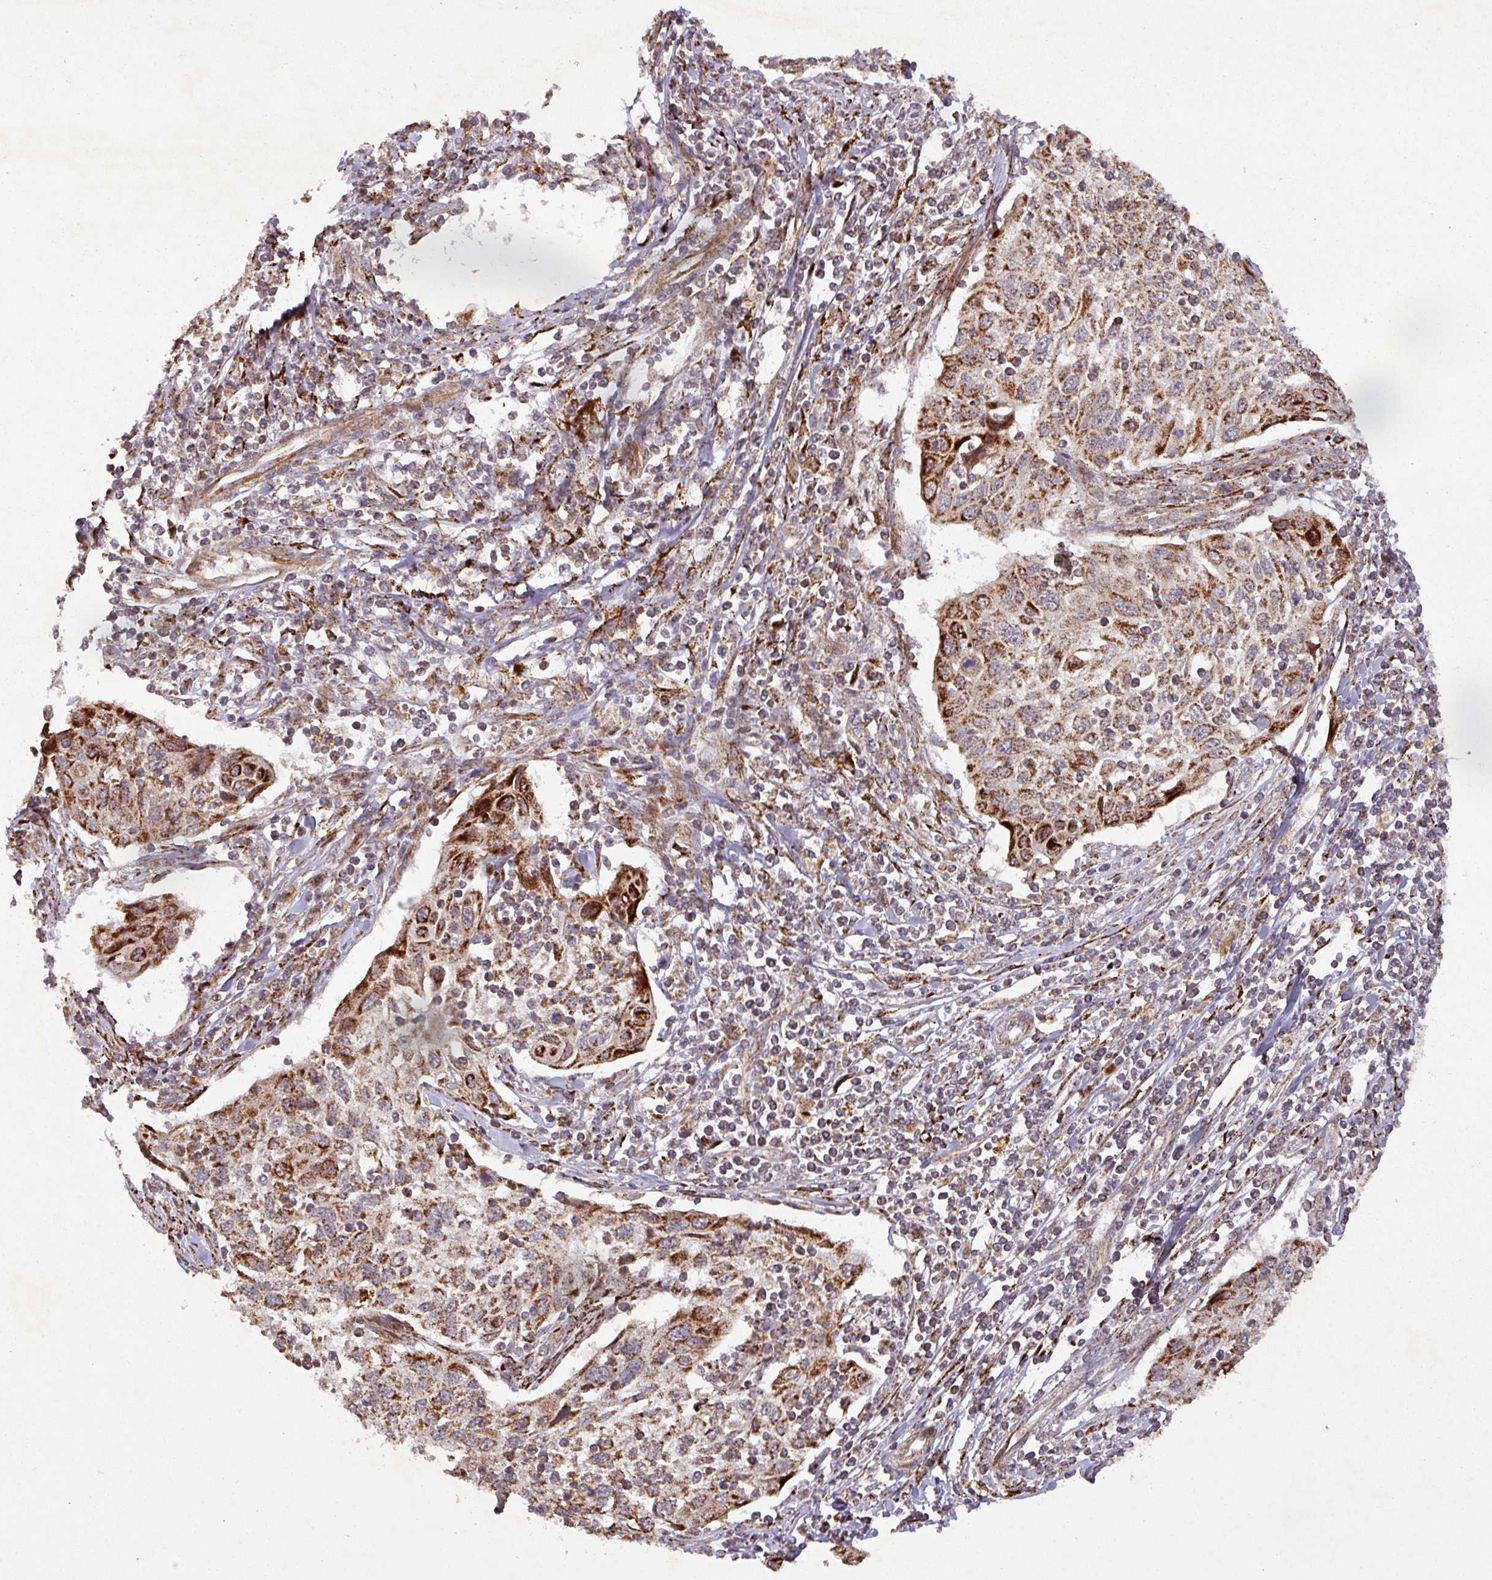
{"staining": {"intensity": "strong", "quantity": ">75%", "location": "cytoplasmic/membranous"}, "tissue": "cervical cancer", "cell_type": "Tumor cells", "image_type": "cancer", "snomed": [{"axis": "morphology", "description": "Squamous cell carcinoma, NOS"}, {"axis": "topography", "description": "Cervix"}], "caption": "There is high levels of strong cytoplasmic/membranous positivity in tumor cells of cervical cancer (squamous cell carcinoma), as demonstrated by immunohistochemical staining (brown color).", "gene": "GPD2", "patient": {"sex": "female", "age": 70}}